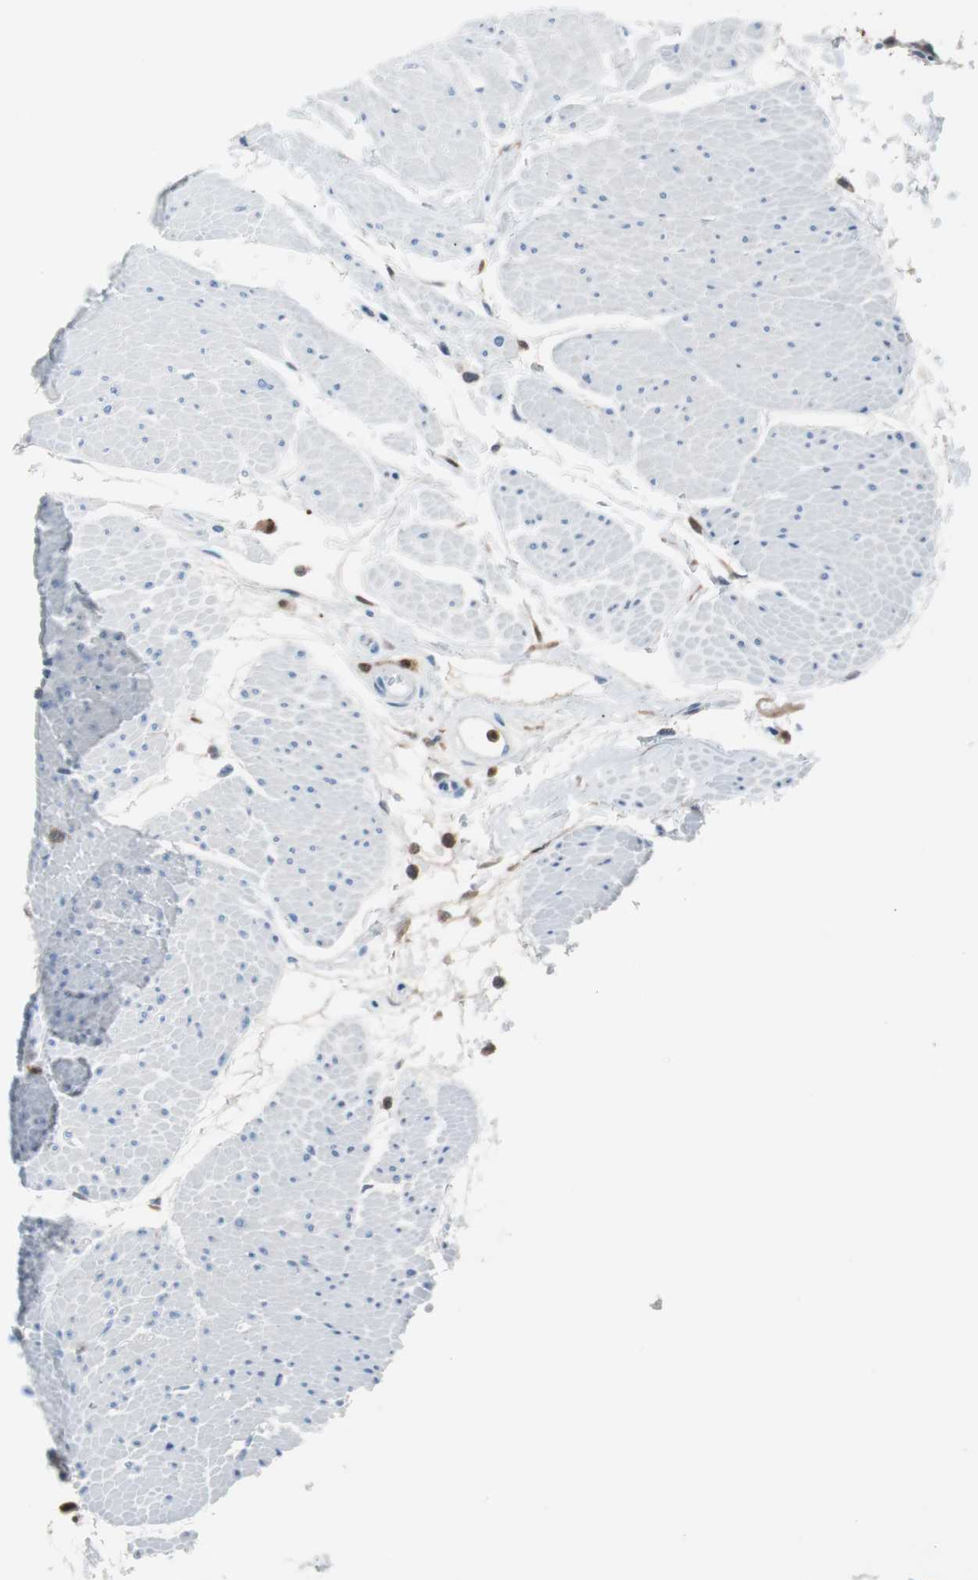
{"staining": {"intensity": "strong", "quantity": ">75%", "location": "cytoplasmic/membranous,nuclear"}, "tissue": "urinary bladder", "cell_type": "Urothelial cells", "image_type": "normal", "snomed": [{"axis": "morphology", "description": "Normal tissue, NOS"}, {"axis": "topography", "description": "Urinary bladder"}], "caption": "A brown stain shows strong cytoplasmic/membranous,nuclear positivity of a protein in urothelial cells of benign human urinary bladder. Nuclei are stained in blue.", "gene": "IL18", "patient": {"sex": "male", "age": 51}}